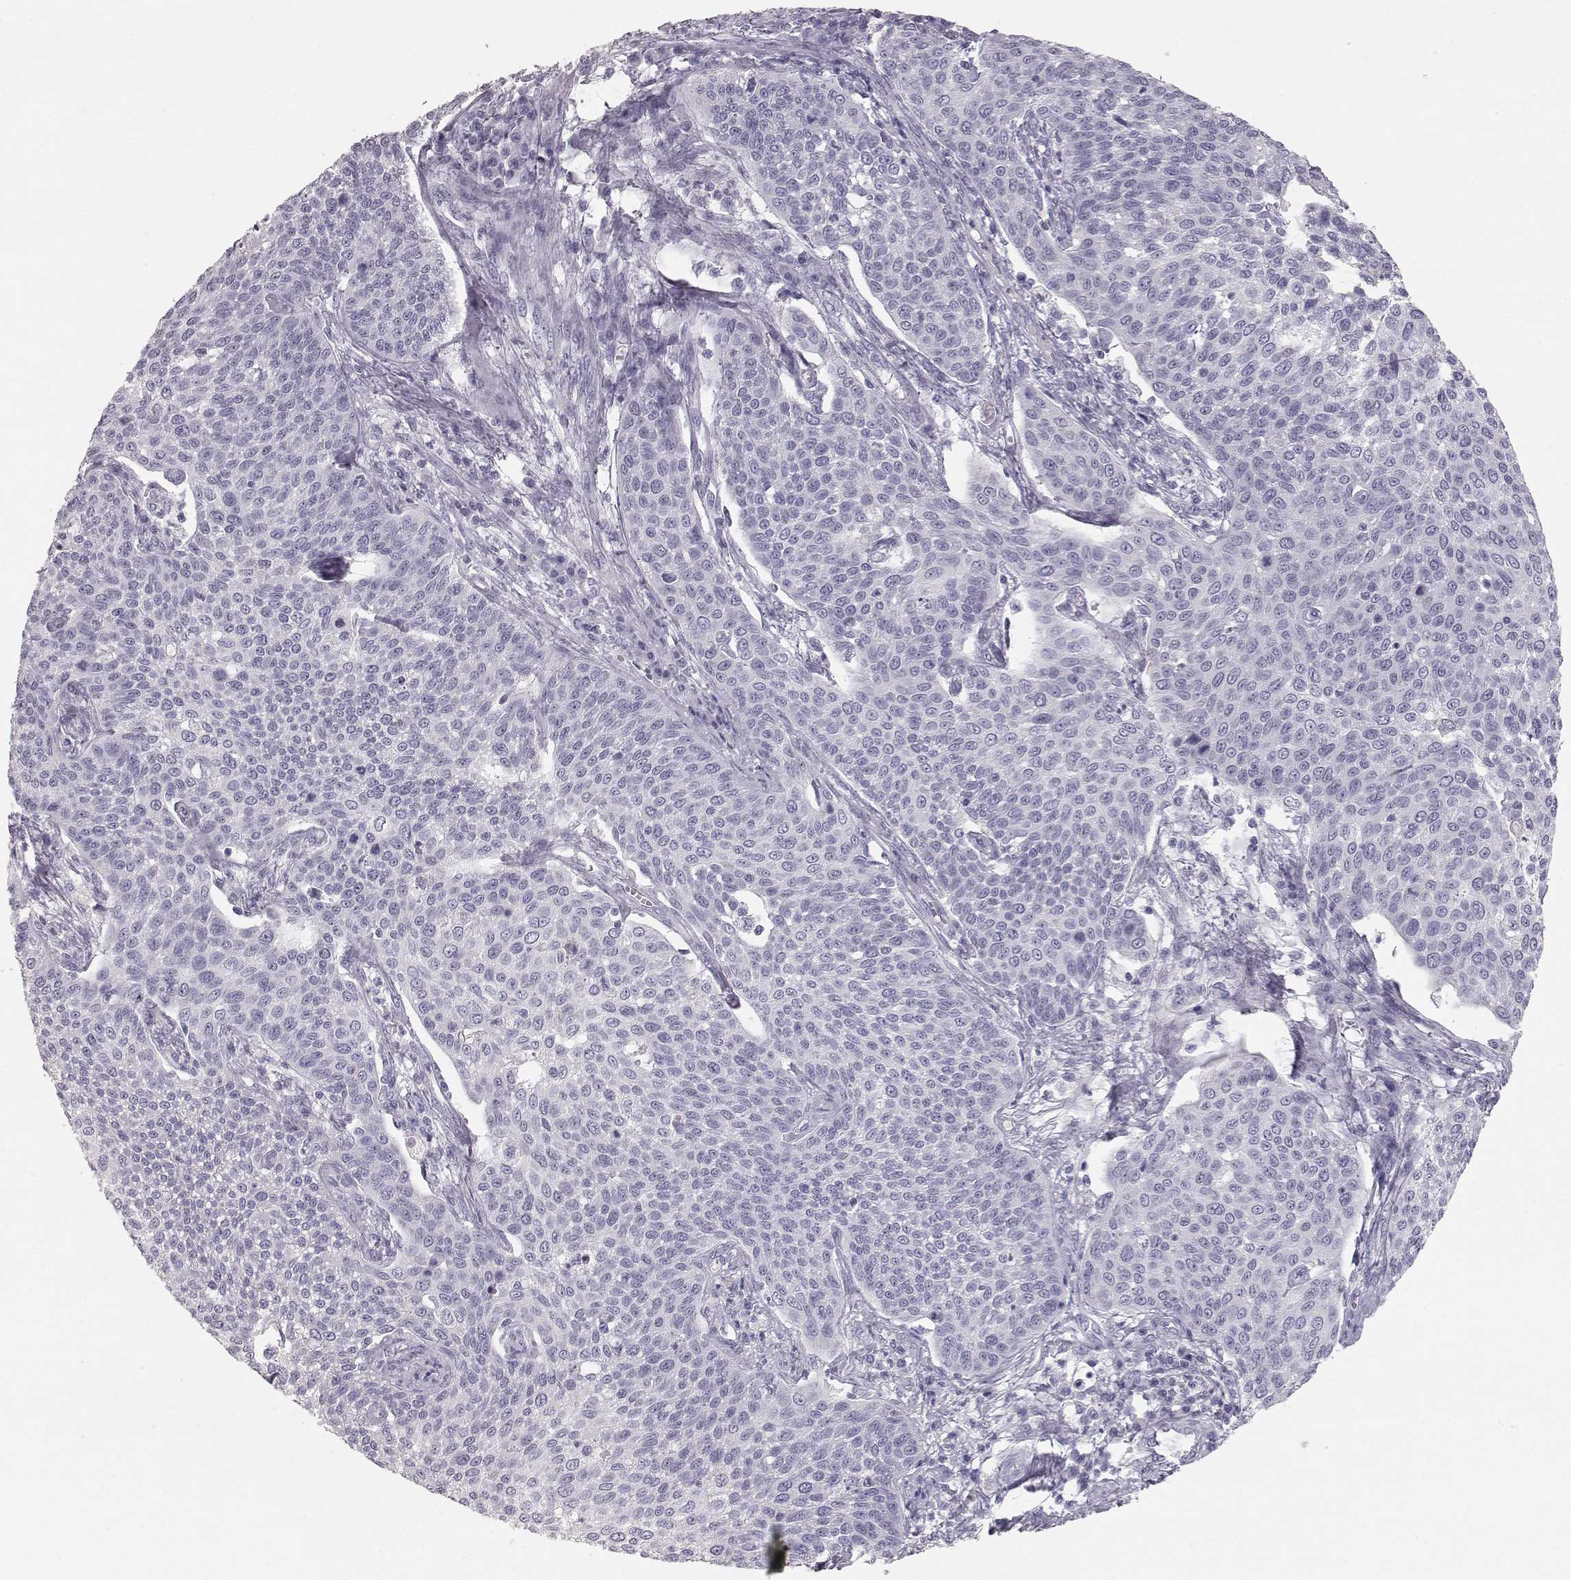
{"staining": {"intensity": "negative", "quantity": "none", "location": "none"}, "tissue": "cervical cancer", "cell_type": "Tumor cells", "image_type": "cancer", "snomed": [{"axis": "morphology", "description": "Squamous cell carcinoma, NOS"}, {"axis": "topography", "description": "Cervix"}], "caption": "Immunohistochemical staining of squamous cell carcinoma (cervical) exhibits no significant expression in tumor cells.", "gene": "KRTAP16-1", "patient": {"sex": "female", "age": 34}}